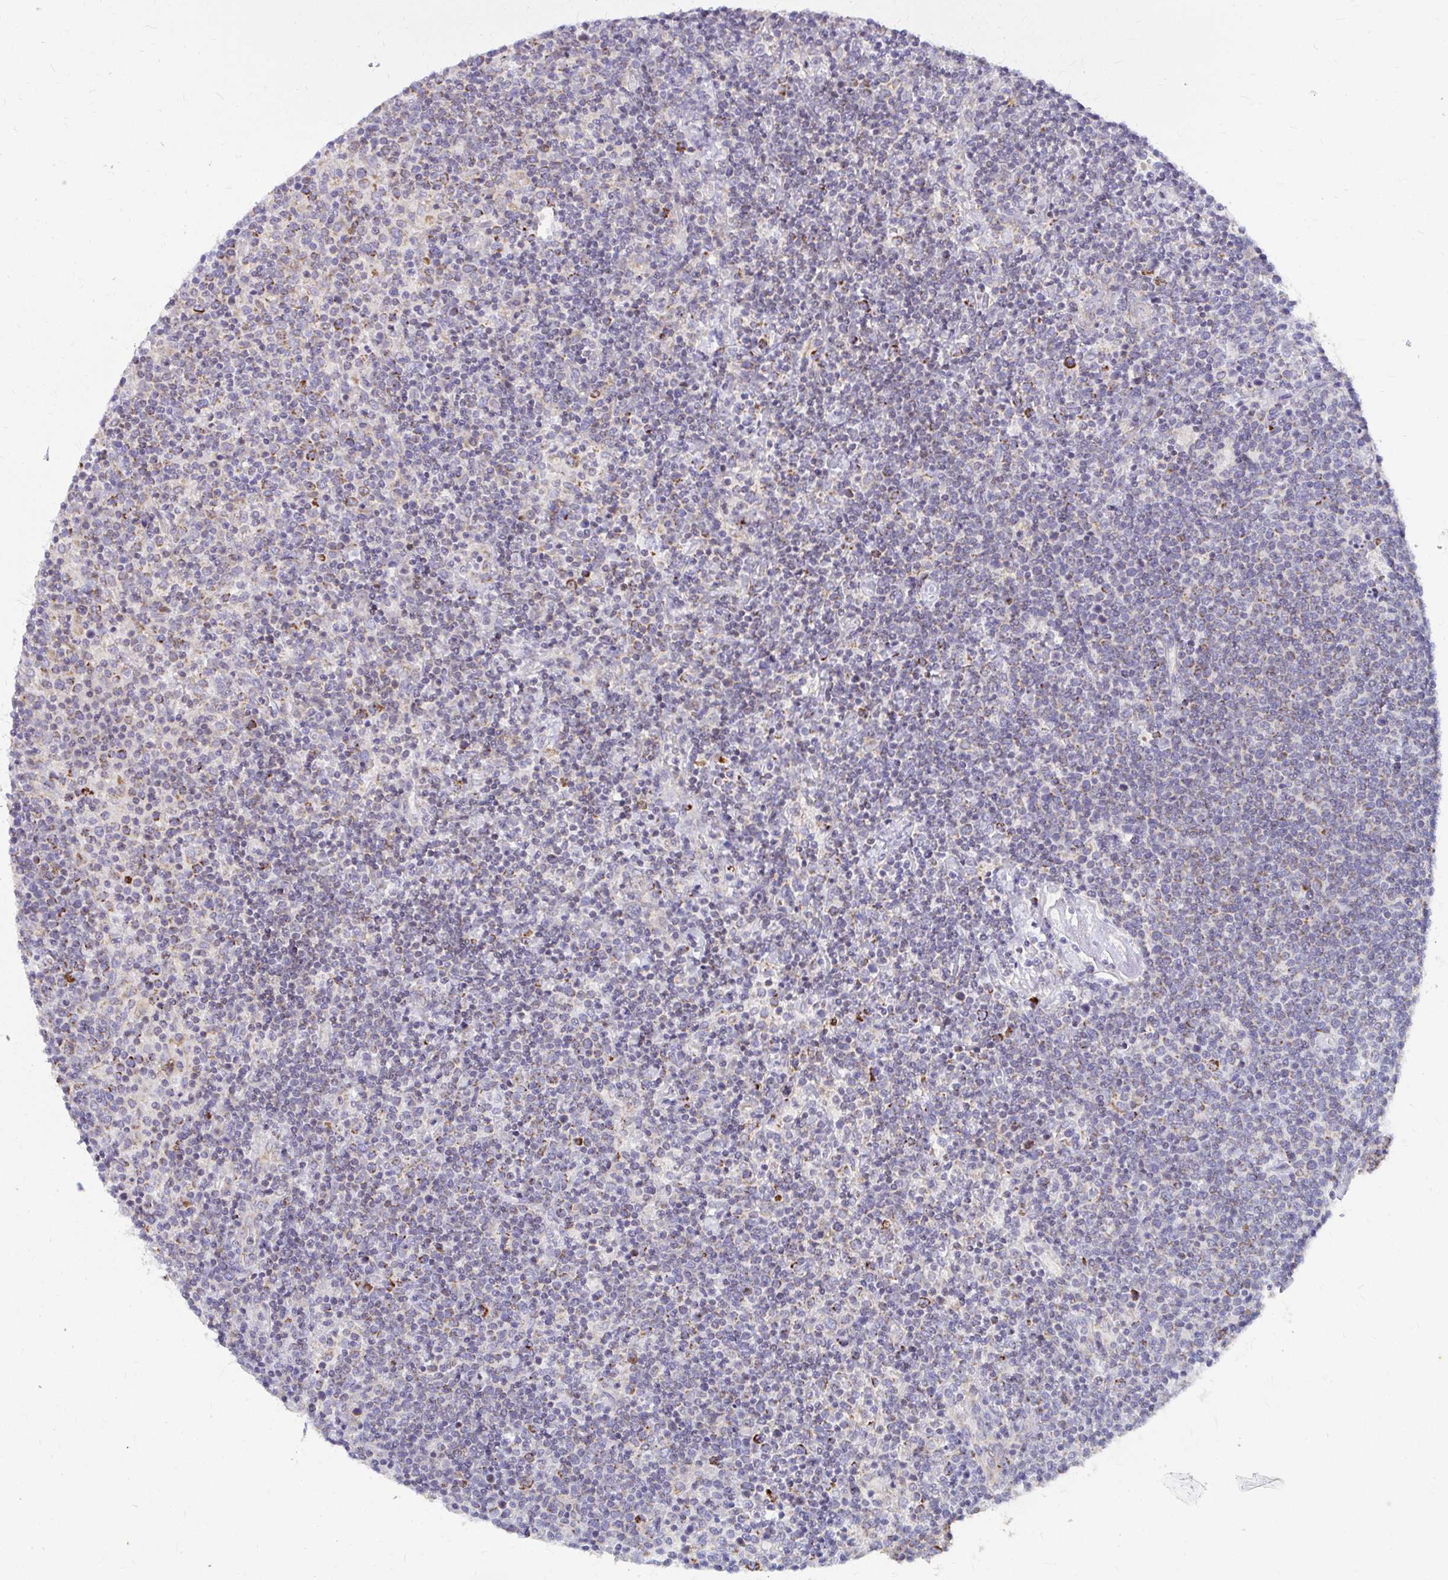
{"staining": {"intensity": "moderate", "quantity": "25%-75%", "location": "cytoplasmic/membranous"}, "tissue": "lymphoma", "cell_type": "Tumor cells", "image_type": "cancer", "snomed": [{"axis": "morphology", "description": "Malignant lymphoma, non-Hodgkin's type, High grade"}, {"axis": "topography", "description": "Lymph node"}], "caption": "Immunohistochemical staining of lymphoma reveals moderate cytoplasmic/membranous protein expression in about 25%-75% of tumor cells. The staining was performed using DAB (3,3'-diaminobenzidine), with brown indicating positive protein expression. Nuclei are stained blue with hematoxylin.", "gene": "EXOC5", "patient": {"sex": "male", "age": 61}}